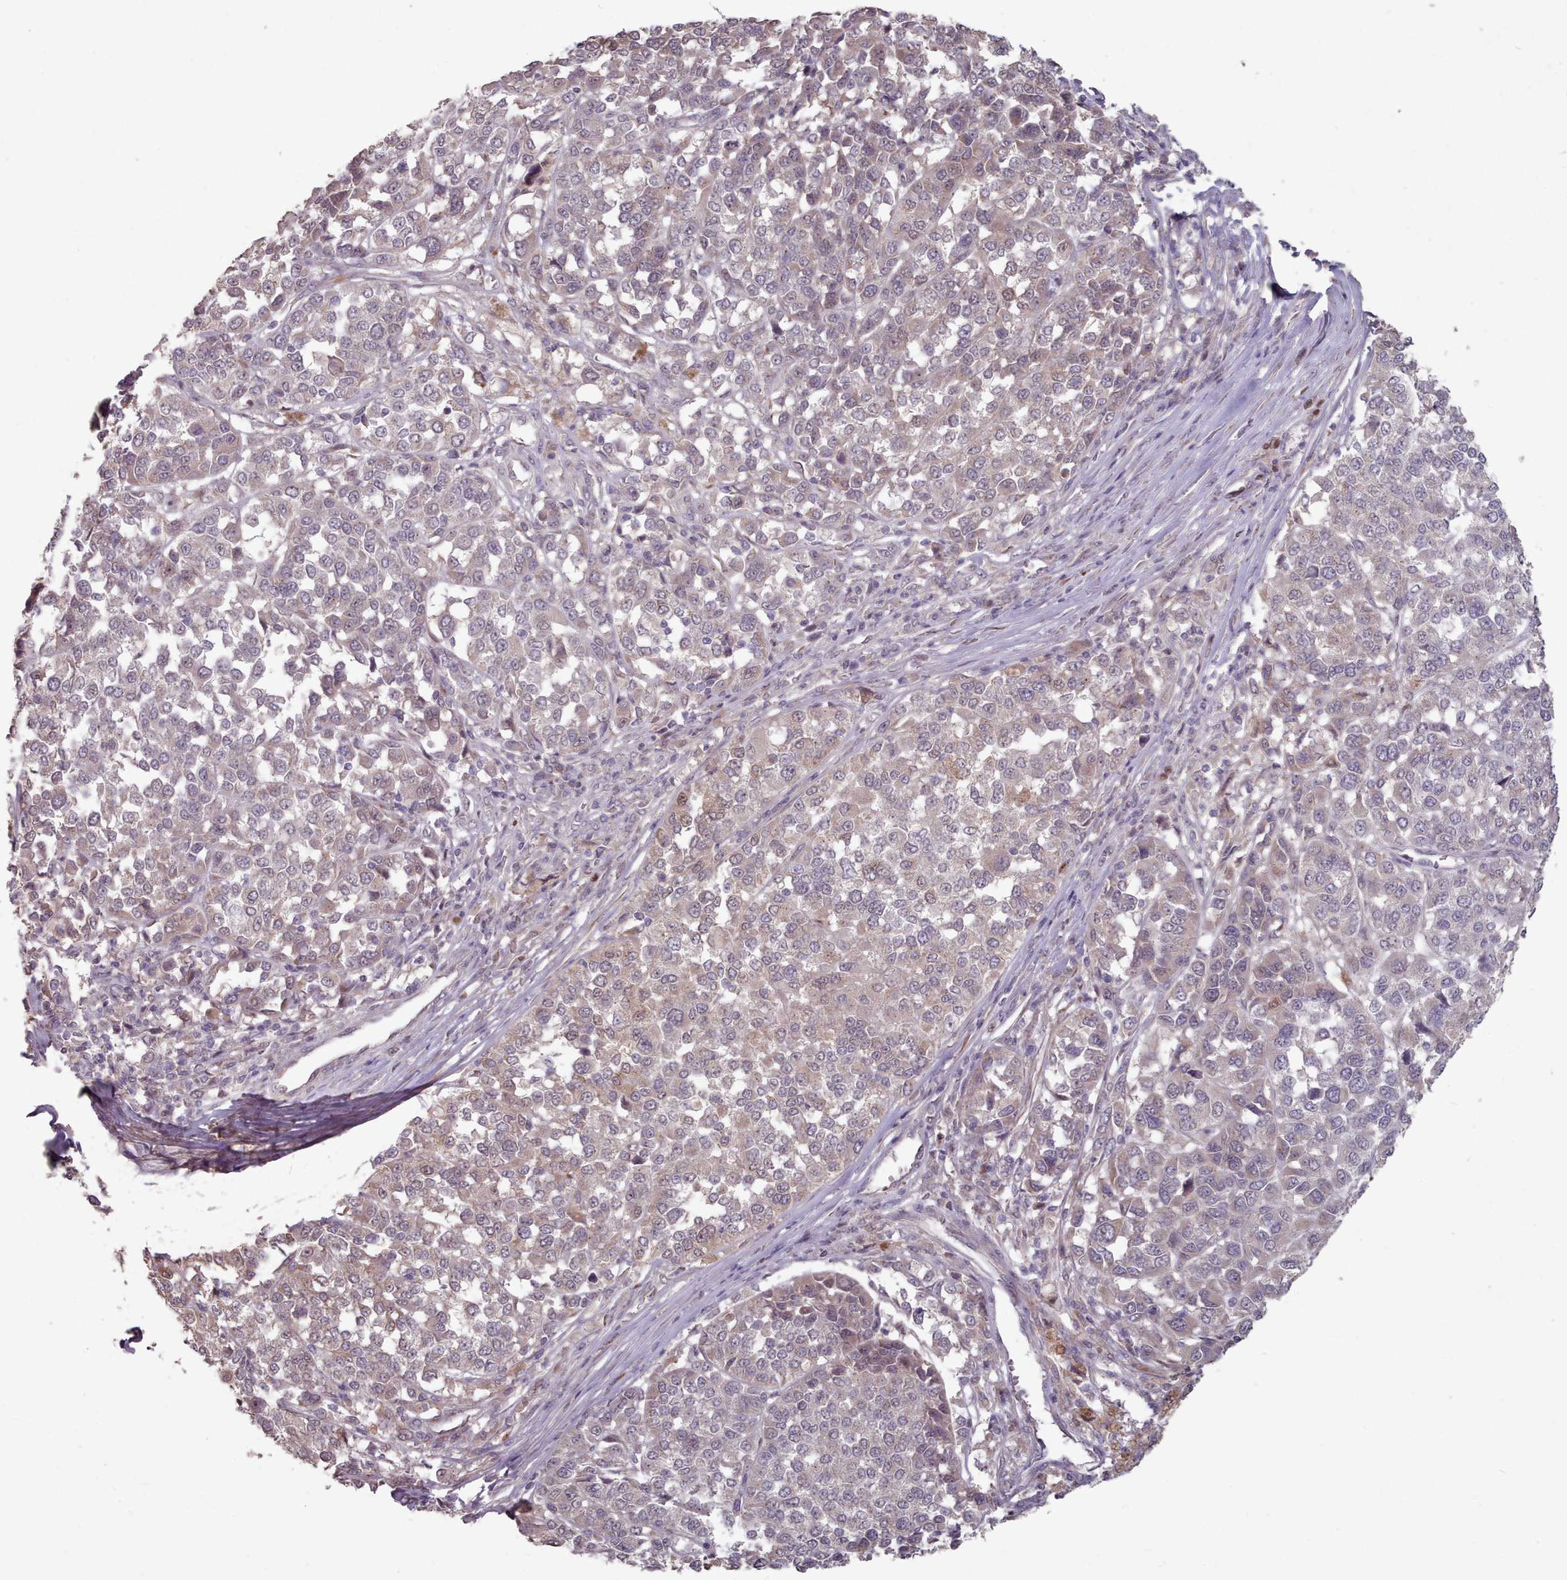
{"staining": {"intensity": "weak", "quantity": "25%-75%", "location": "cytoplasmic/membranous,nuclear"}, "tissue": "melanoma", "cell_type": "Tumor cells", "image_type": "cancer", "snomed": [{"axis": "morphology", "description": "Malignant melanoma, Metastatic site"}, {"axis": "topography", "description": "Lymph node"}], "caption": "The image exhibits immunohistochemical staining of melanoma. There is weak cytoplasmic/membranous and nuclear staining is appreciated in about 25%-75% of tumor cells.", "gene": "ERCC6L", "patient": {"sex": "male", "age": 44}}